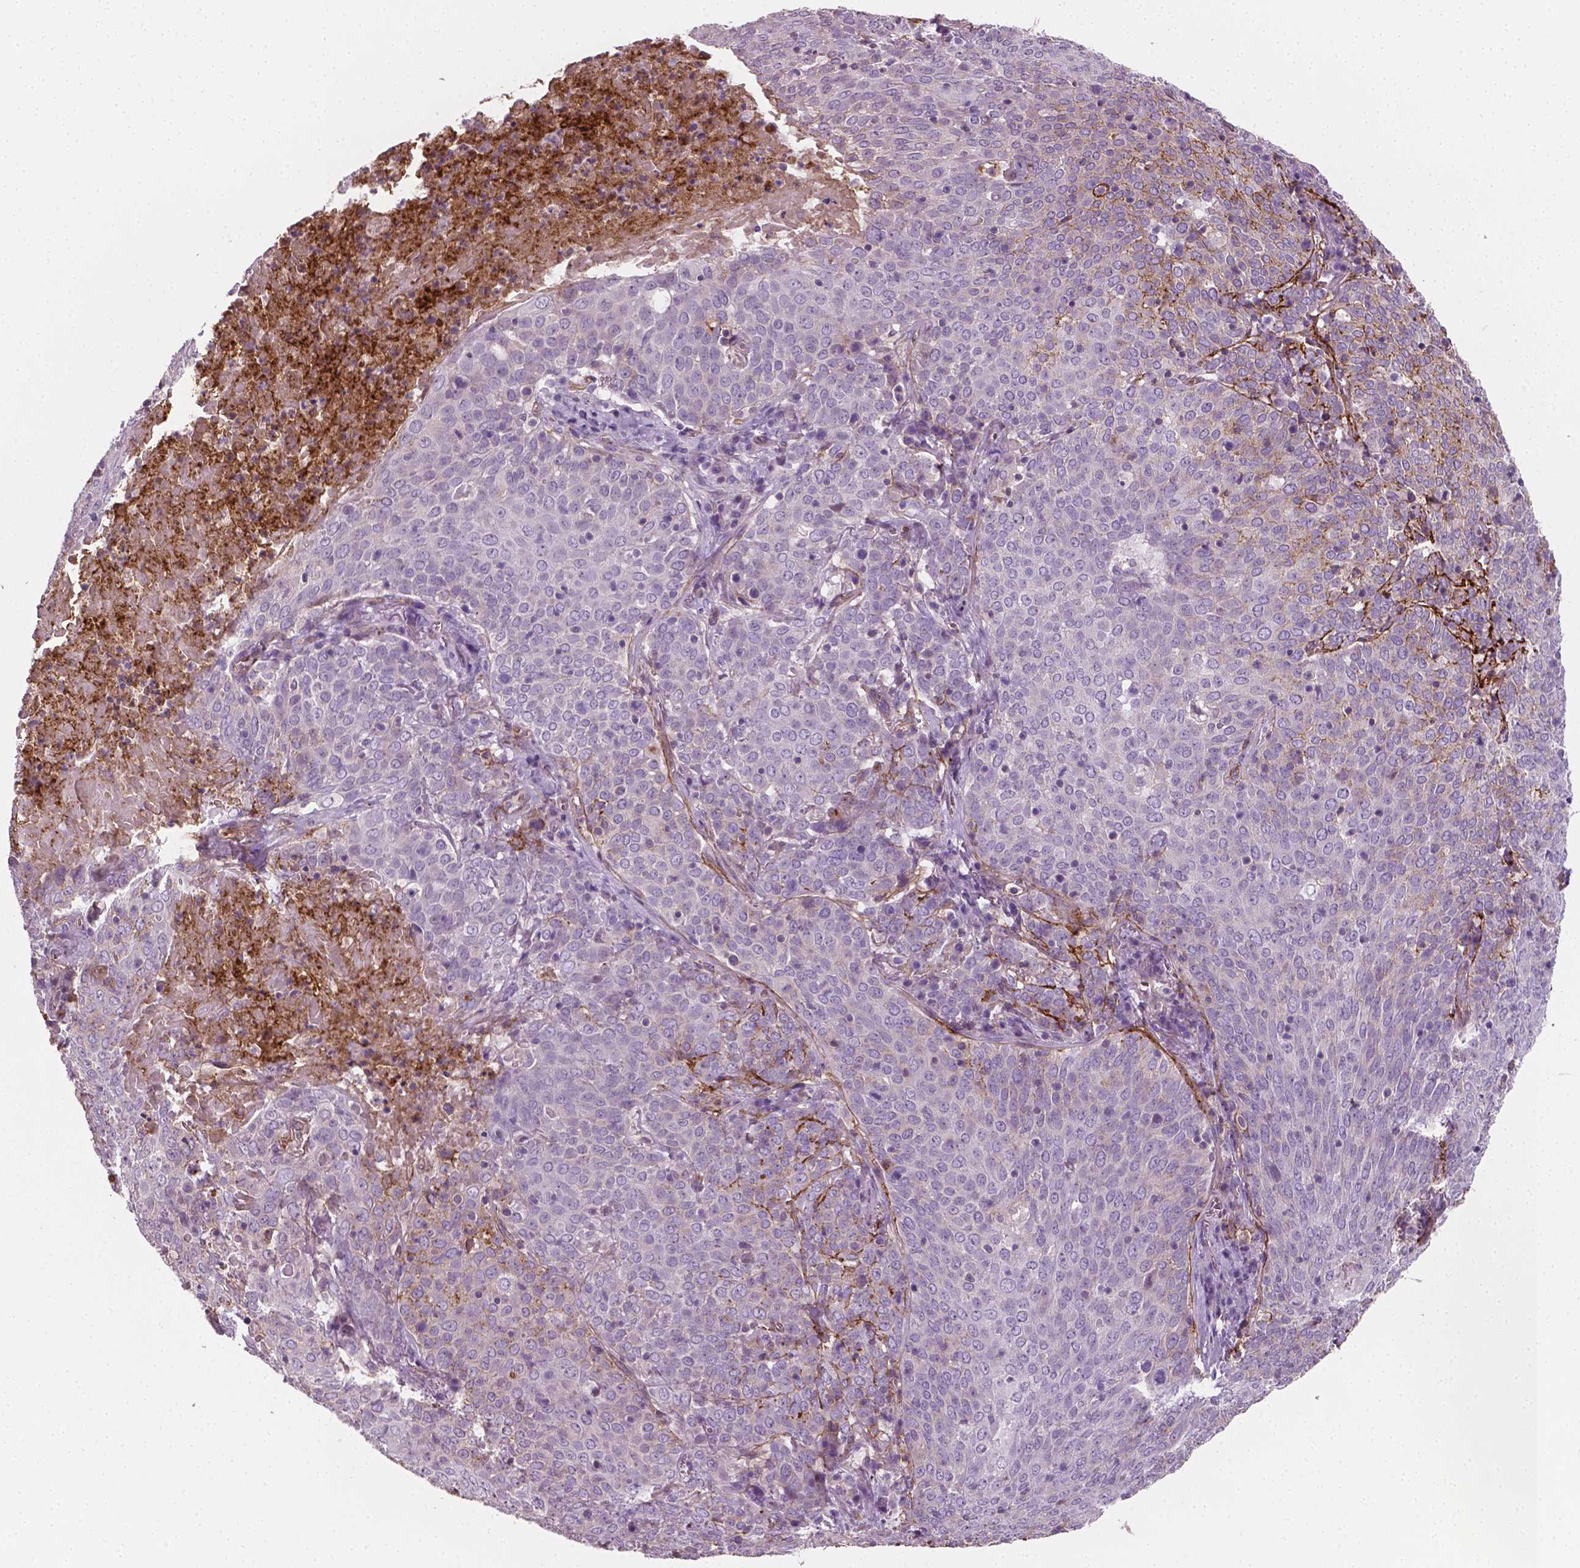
{"staining": {"intensity": "negative", "quantity": "none", "location": "none"}, "tissue": "lung cancer", "cell_type": "Tumor cells", "image_type": "cancer", "snomed": [{"axis": "morphology", "description": "Squamous cell carcinoma, NOS"}, {"axis": "topography", "description": "Lung"}], "caption": "Squamous cell carcinoma (lung) stained for a protein using immunohistochemistry (IHC) shows no expression tumor cells.", "gene": "PTX3", "patient": {"sex": "male", "age": 82}}